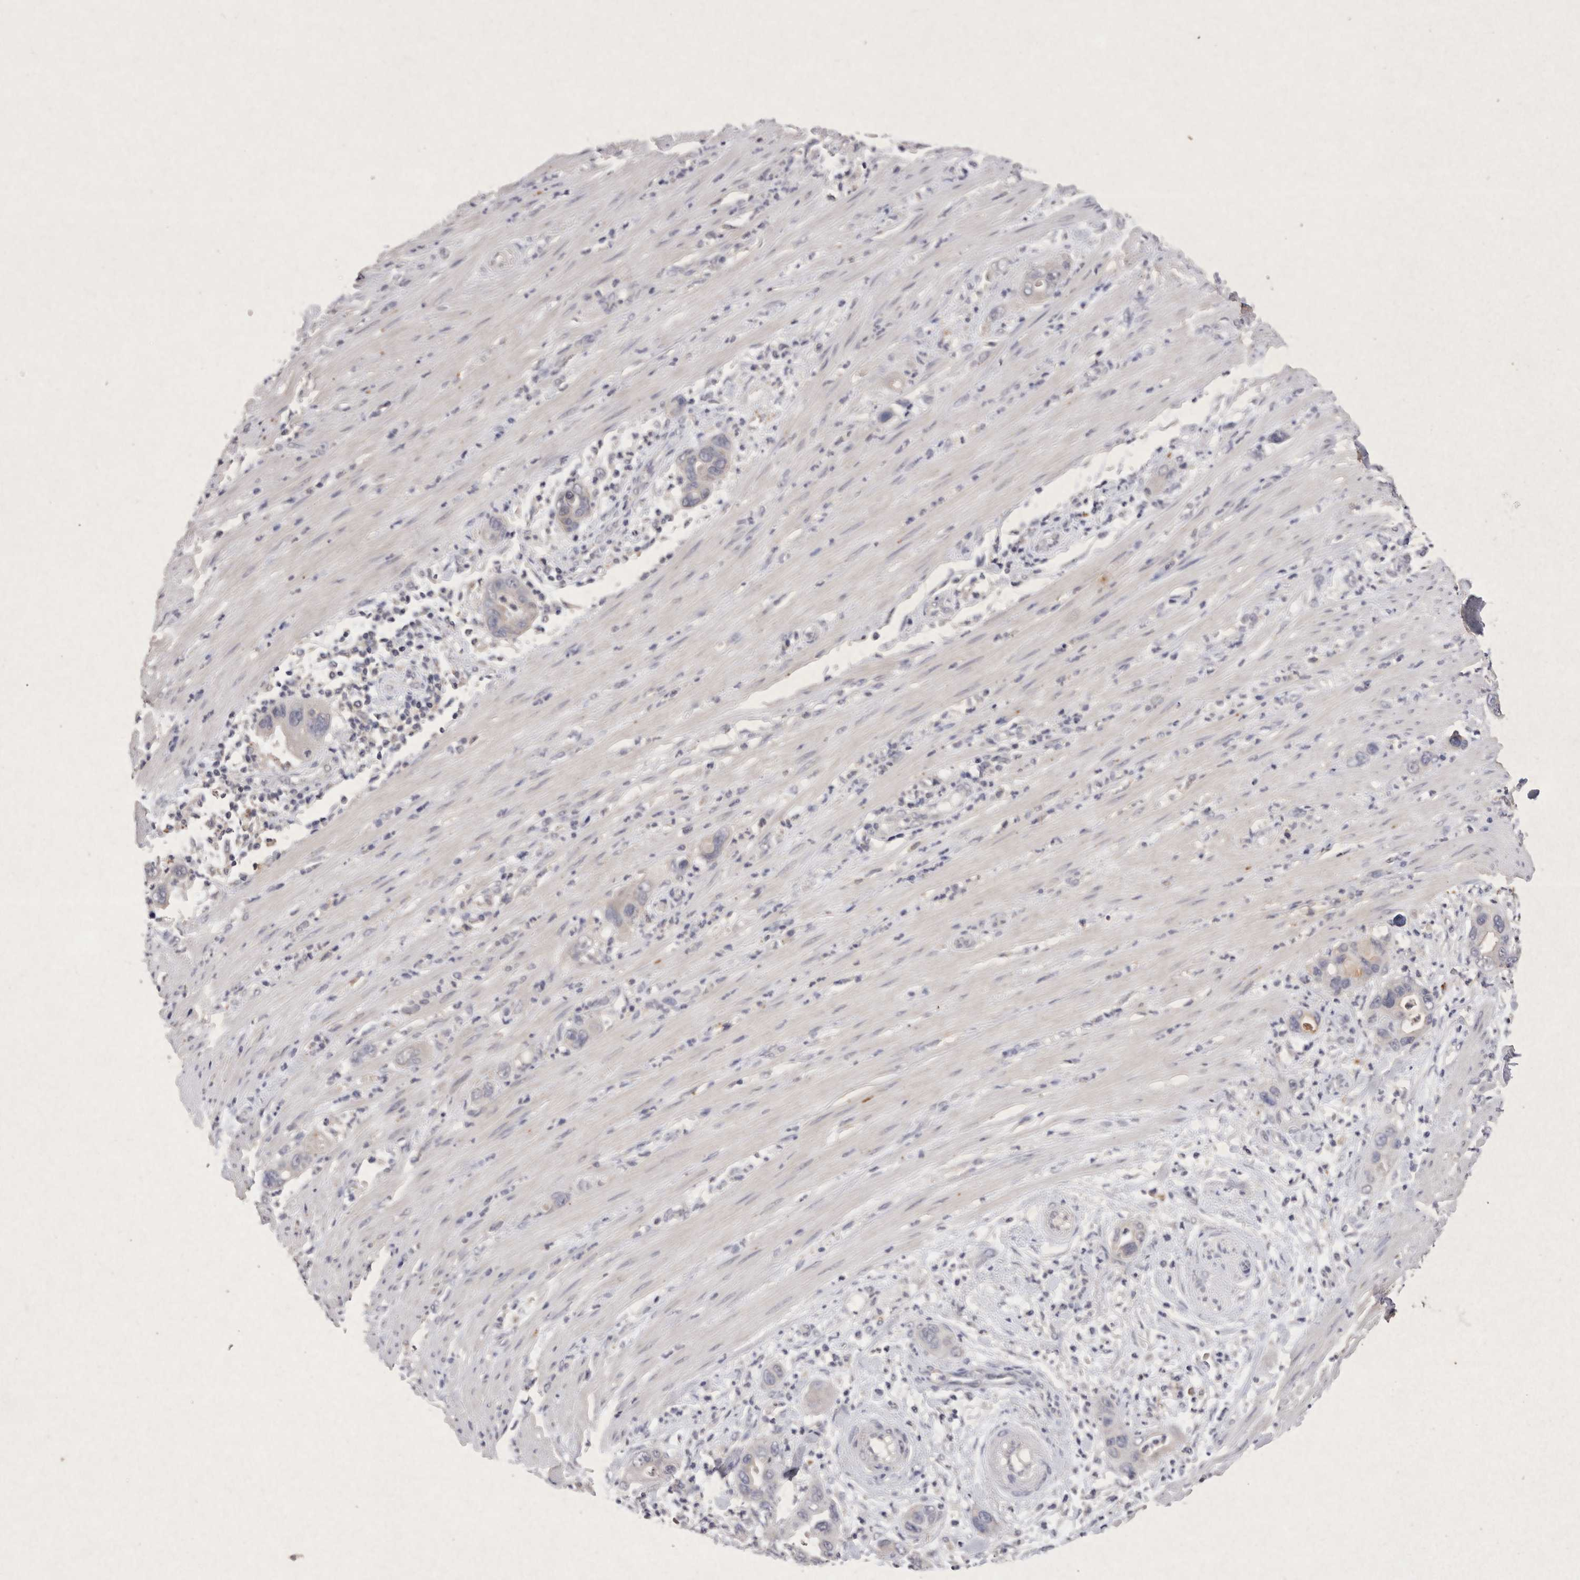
{"staining": {"intensity": "negative", "quantity": "none", "location": "none"}, "tissue": "pancreatic cancer", "cell_type": "Tumor cells", "image_type": "cancer", "snomed": [{"axis": "morphology", "description": "Adenocarcinoma, NOS"}, {"axis": "topography", "description": "Pancreas"}], "caption": "A photomicrograph of human pancreatic cancer is negative for staining in tumor cells. (Immunohistochemistry, brightfield microscopy, high magnification).", "gene": "RASSF3", "patient": {"sex": "female", "age": 71}}